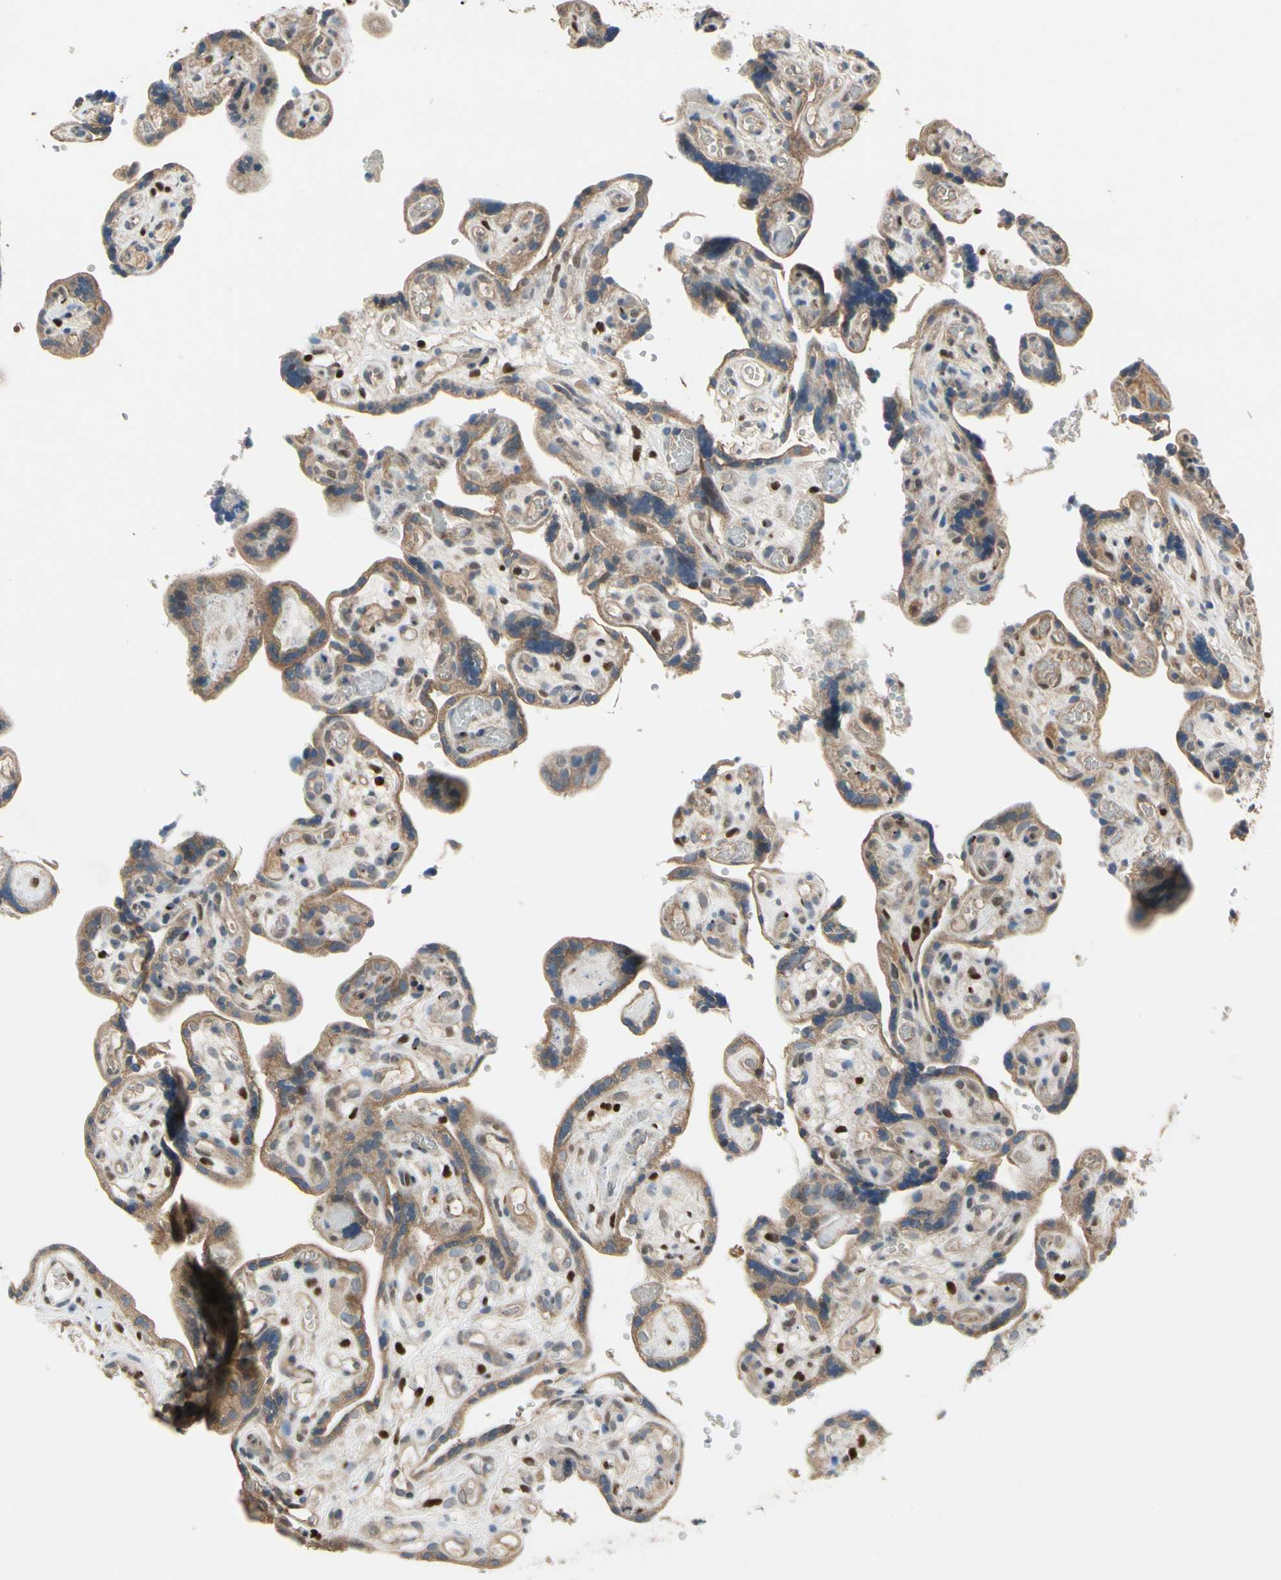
{"staining": {"intensity": "moderate", "quantity": ">75%", "location": "cytoplasmic/membranous"}, "tissue": "placenta", "cell_type": "Trophoblastic cells", "image_type": "normal", "snomed": [{"axis": "morphology", "description": "Normal tissue, NOS"}, {"axis": "topography", "description": "Placenta"}], "caption": "Protein expression by IHC demonstrates moderate cytoplasmic/membranous expression in approximately >75% of trophoblastic cells in unremarkable placenta.", "gene": "CGREF1", "patient": {"sex": "female", "age": 30}}